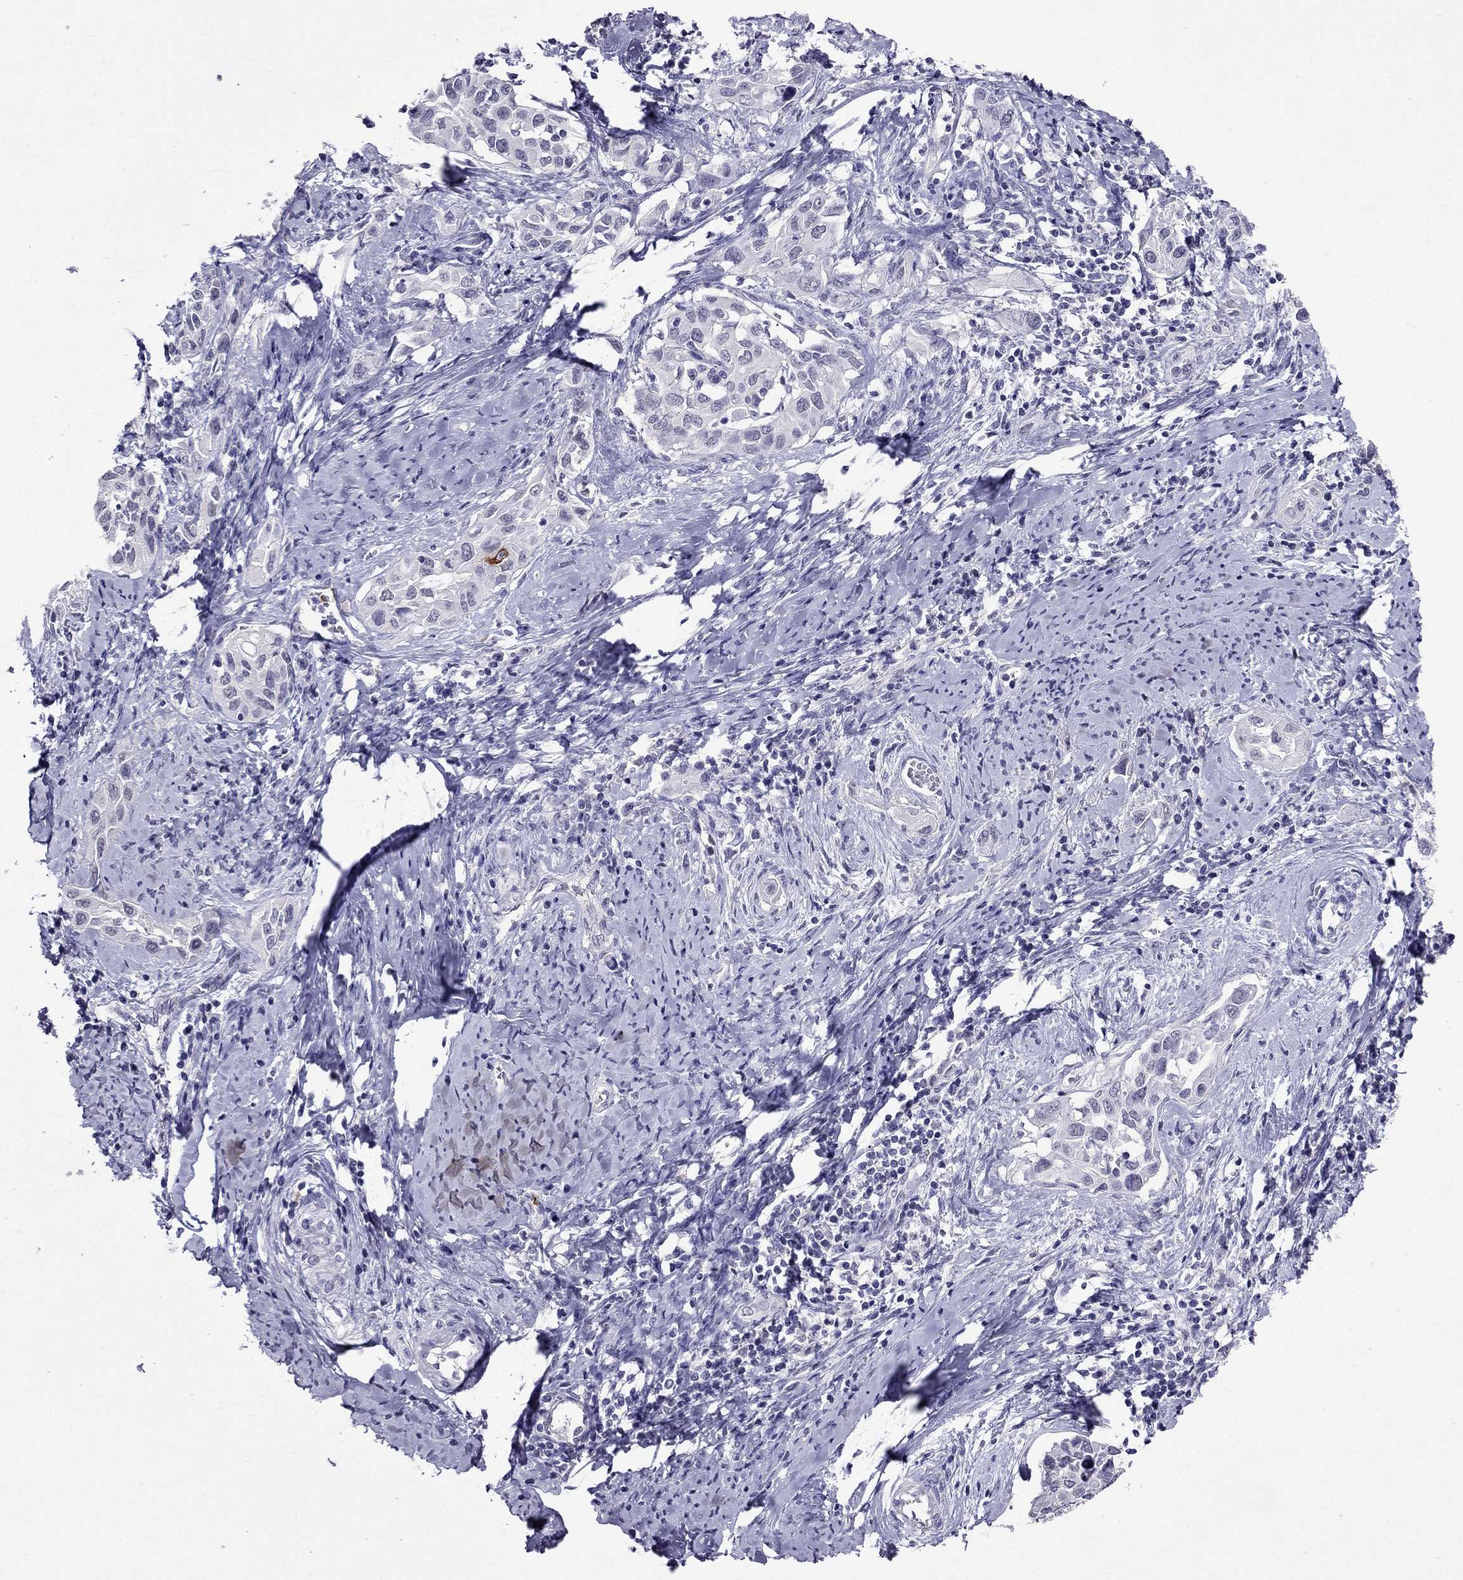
{"staining": {"intensity": "negative", "quantity": "none", "location": "none"}, "tissue": "cervical cancer", "cell_type": "Tumor cells", "image_type": "cancer", "snomed": [{"axis": "morphology", "description": "Squamous cell carcinoma, NOS"}, {"axis": "topography", "description": "Cervix"}], "caption": "Cervical cancer (squamous cell carcinoma) stained for a protein using IHC demonstrates no staining tumor cells.", "gene": "OLFM4", "patient": {"sex": "female", "age": 51}}